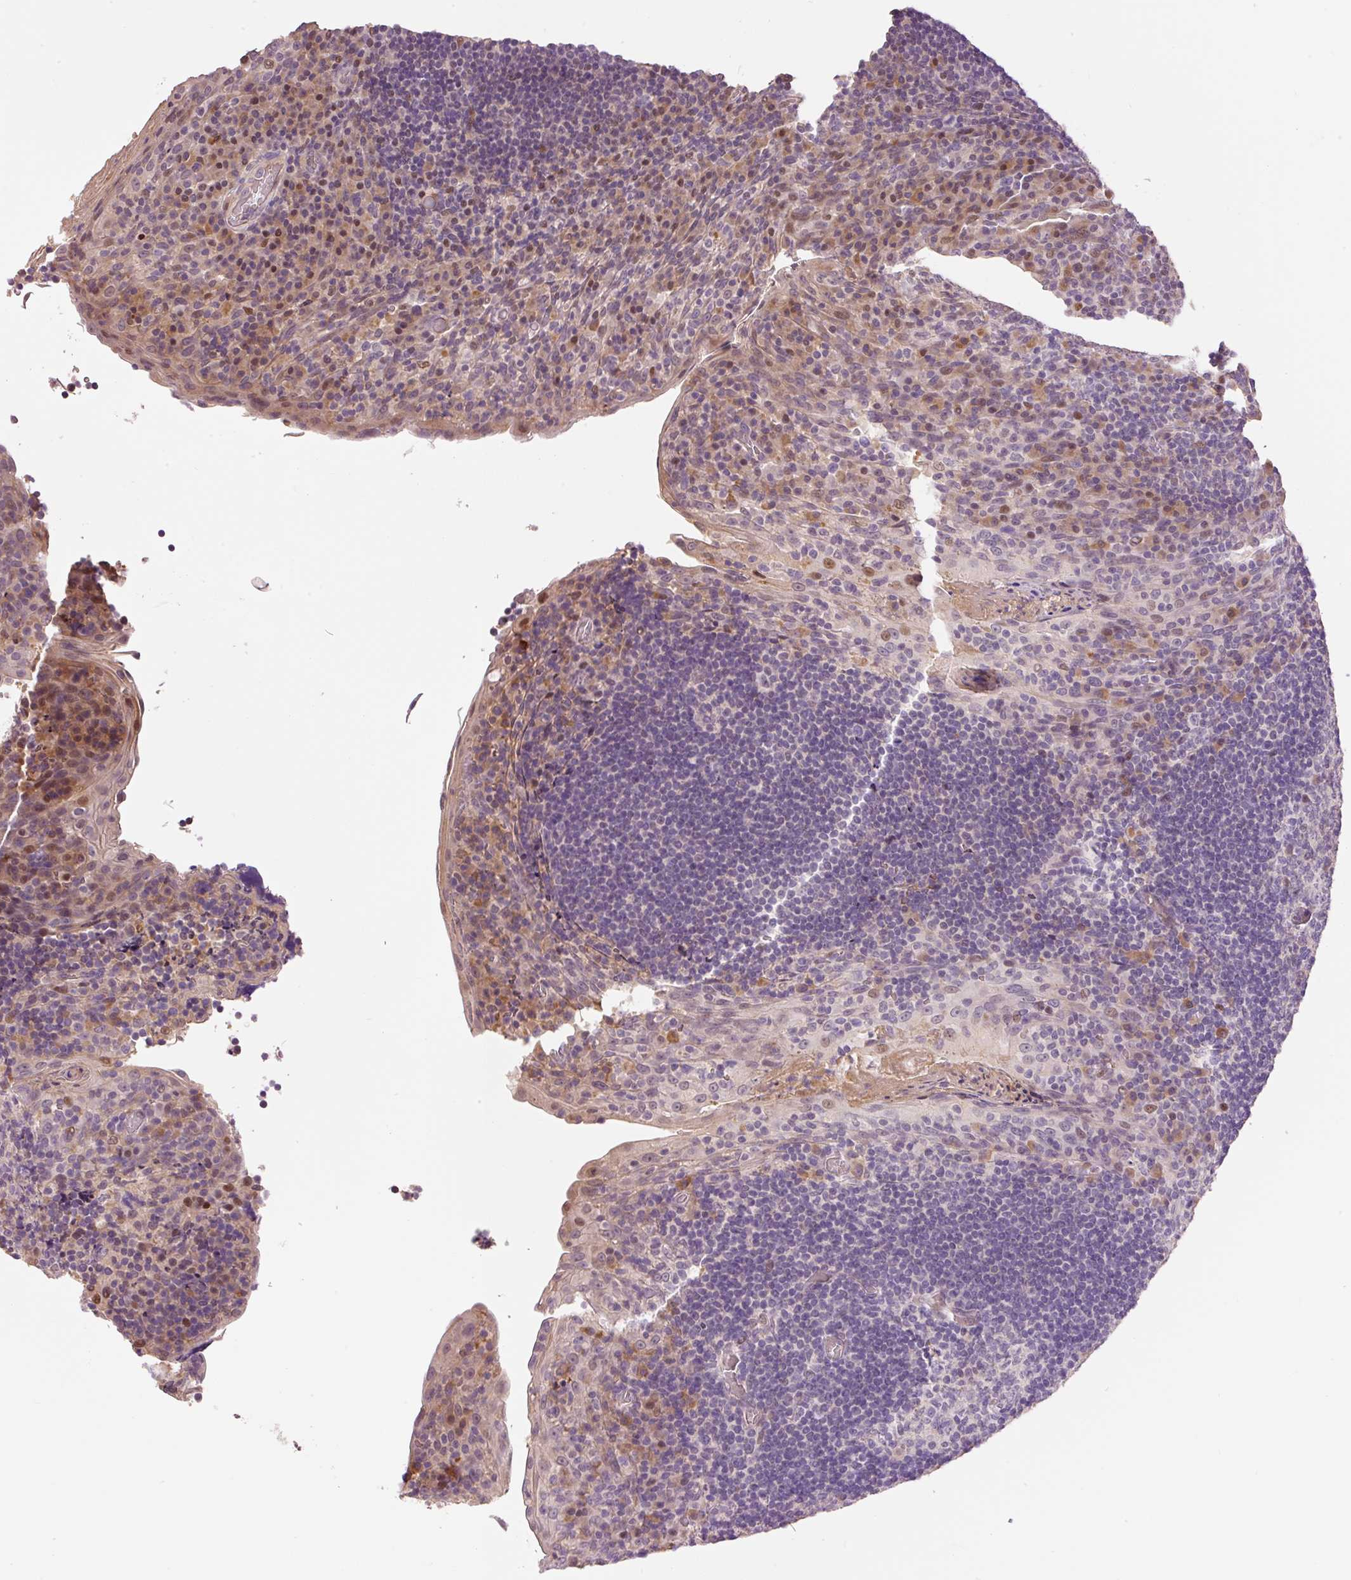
{"staining": {"intensity": "negative", "quantity": "none", "location": "none"}, "tissue": "tonsil", "cell_type": "Germinal center cells", "image_type": "normal", "snomed": [{"axis": "morphology", "description": "Normal tissue, NOS"}, {"axis": "topography", "description": "Tonsil"}], "caption": "Germinal center cells are negative for protein expression in unremarkable human tonsil. (Stains: DAB immunohistochemistry (IHC) with hematoxylin counter stain, Microscopy: brightfield microscopy at high magnification).", "gene": "CMTM8", "patient": {"sex": "male", "age": 17}}